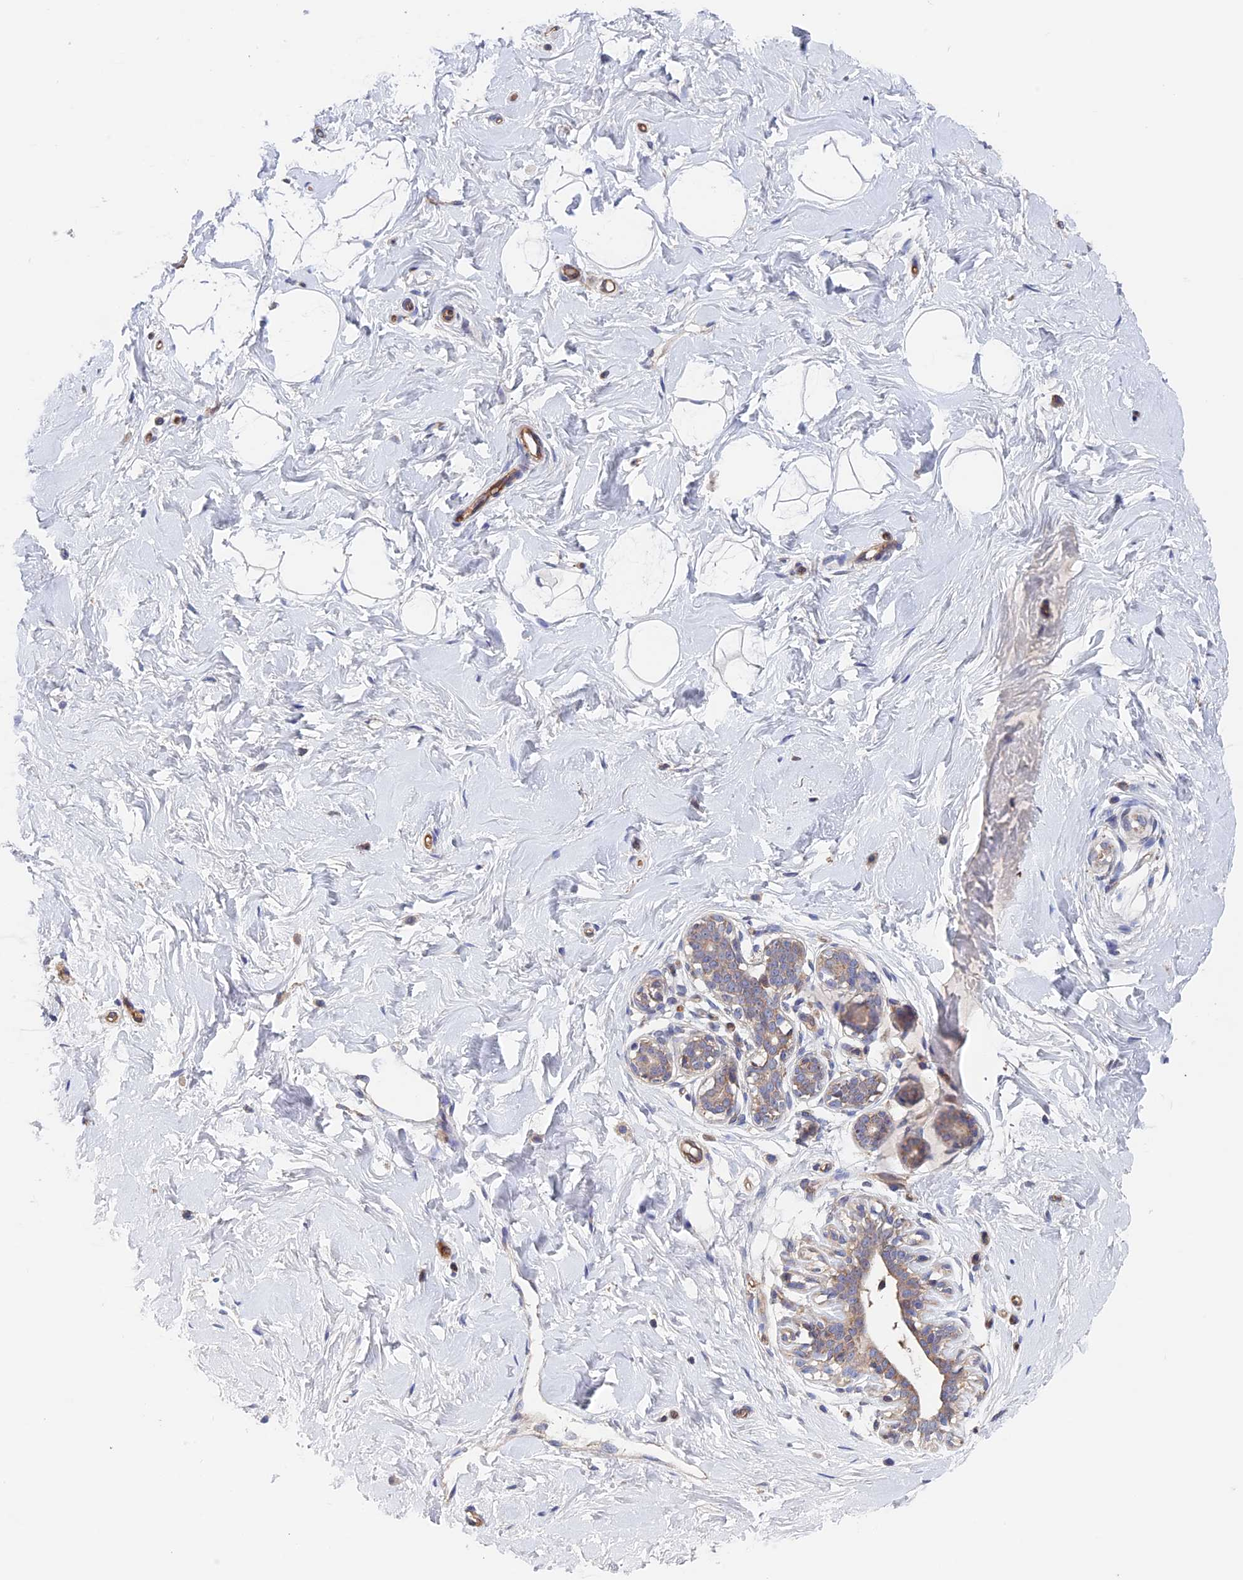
{"staining": {"intensity": "negative", "quantity": "none", "location": "none"}, "tissue": "breast", "cell_type": "Adipocytes", "image_type": "normal", "snomed": [{"axis": "morphology", "description": "Normal tissue, NOS"}, {"axis": "morphology", "description": "Adenoma, NOS"}, {"axis": "topography", "description": "Breast"}], "caption": "Adipocytes show no significant expression in benign breast. Nuclei are stained in blue.", "gene": "NUDT16L1", "patient": {"sex": "female", "age": 23}}